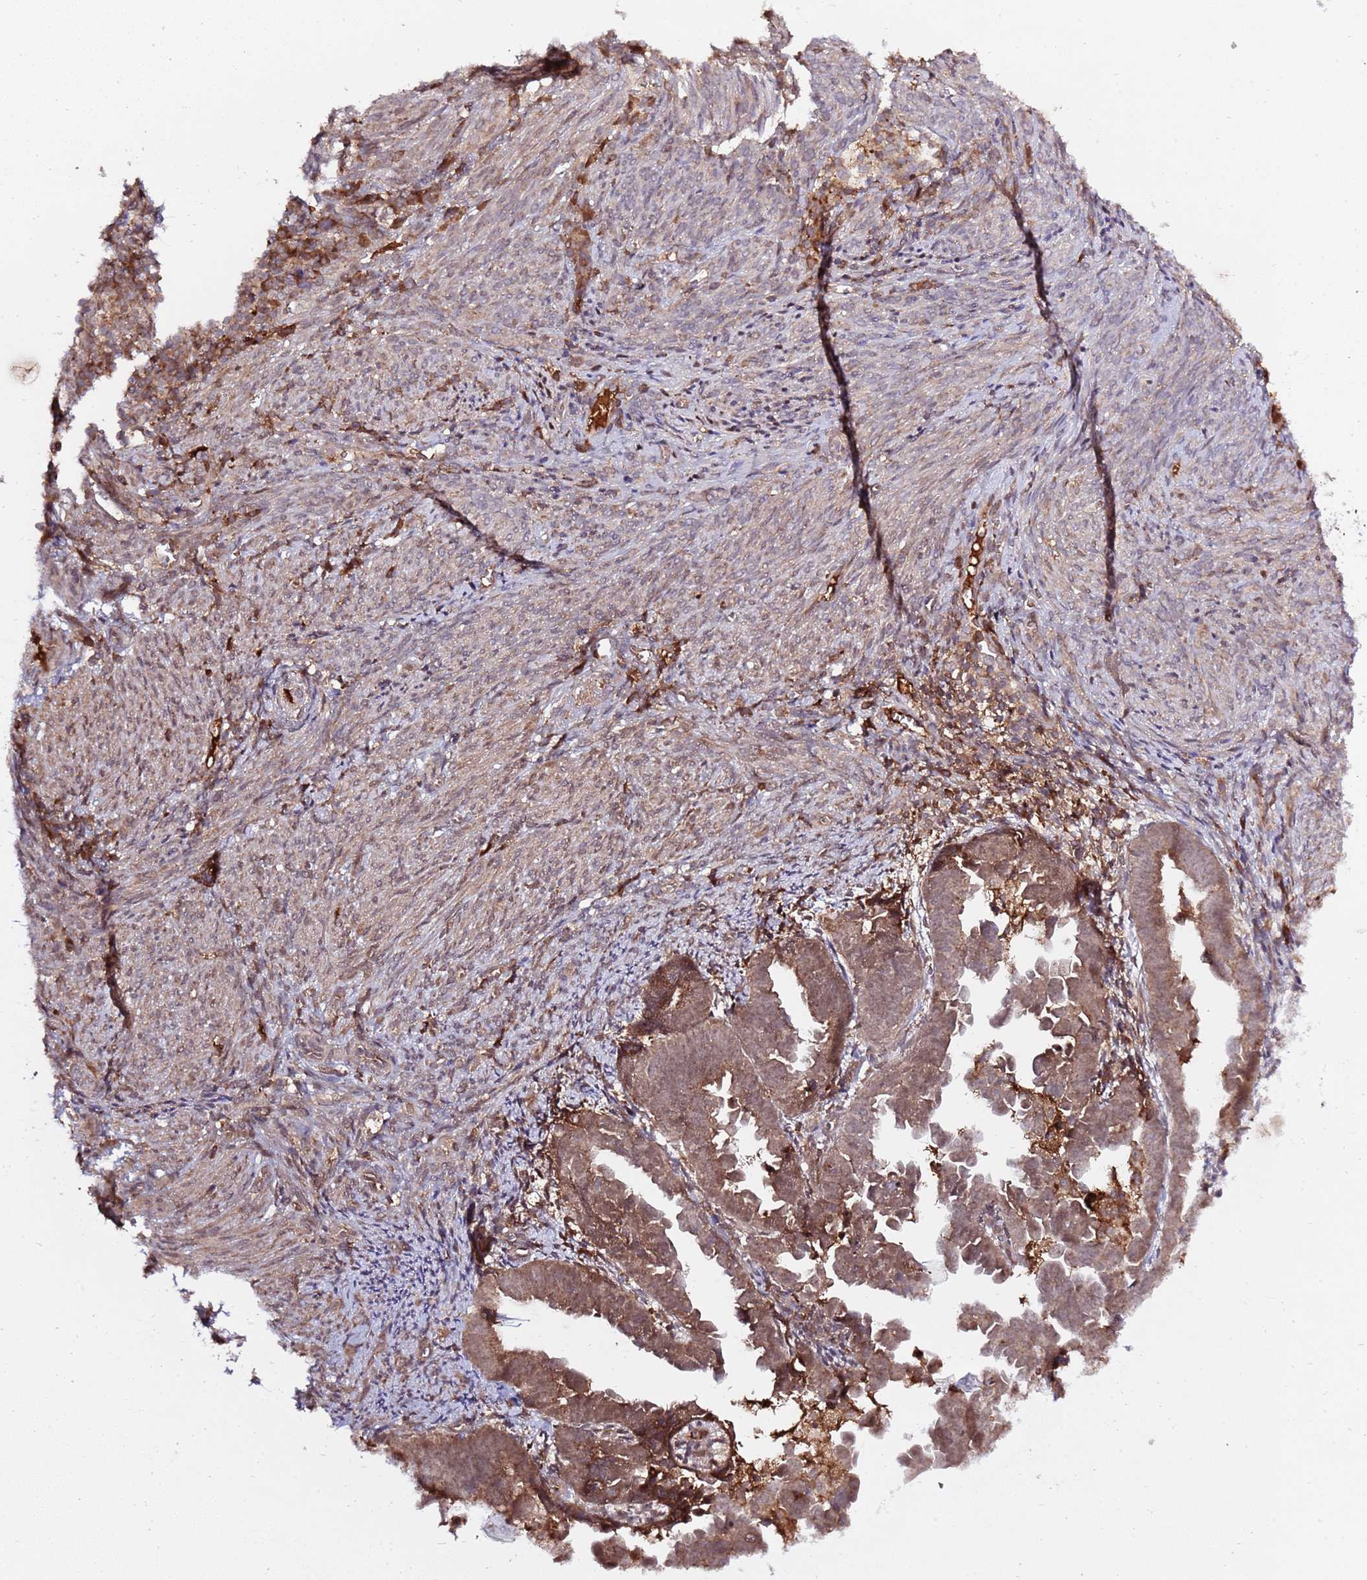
{"staining": {"intensity": "moderate", "quantity": ">75%", "location": "cytoplasmic/membranous"}, "tissue": "endometrial cancer", "cell_type": "Tumor cells", "image_type": "cancer", "snomed": [{"axis": "morphology", "description": "Adenocarcinoma, NOS"}, {"axis": "topography", "description": "Endometrium"}], "caption": "A histopathology image of endometrial cancer (adenocarcinoma) stained for a protein exhibits moderate cytoplasmic/membranous brown staining in tumor cells.", "gene": "ZNF624", "patient": {"sex": "female", "age": 75}}